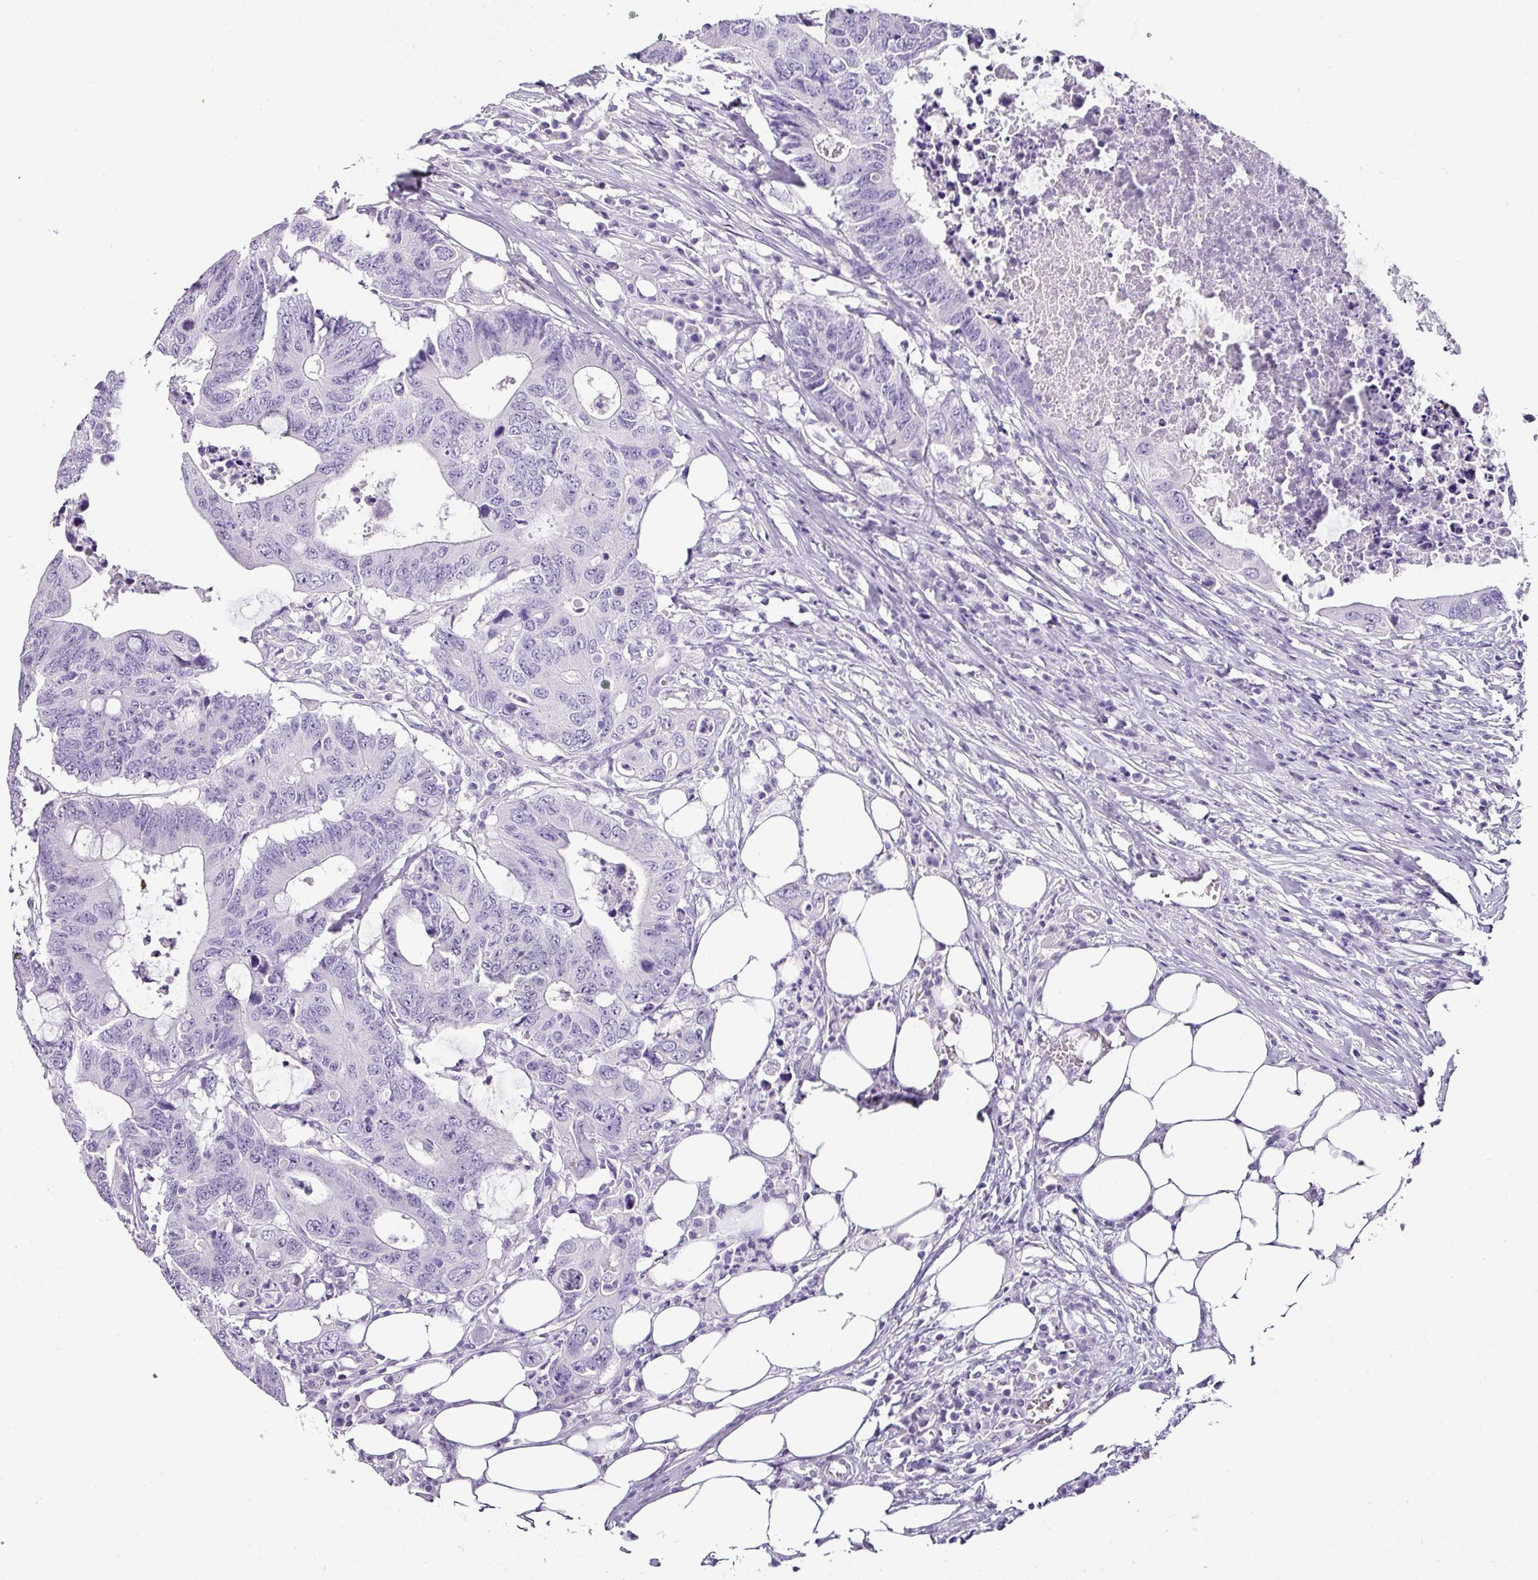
{"staining": {"intensity": "negative", "quantity": "none", "location": "none"}, "tissue": "colorectal cancer", "cell_type": "Tumor cells", "image_type": "cancer", "snomed": [{"axis": "morphology", "description": "Adenocarcinoma, NOS"}, {"axis": "topography", "description": "Colon"}], "caption": "There is no significant staining in tumor cells of colorectal cancer (adenocarcinoma). (Brightfield microscopy of DAB immunohistochemistry at high magnification).", "gene": "NAPSA", "patient": {"sex": "male", "age": 71}}